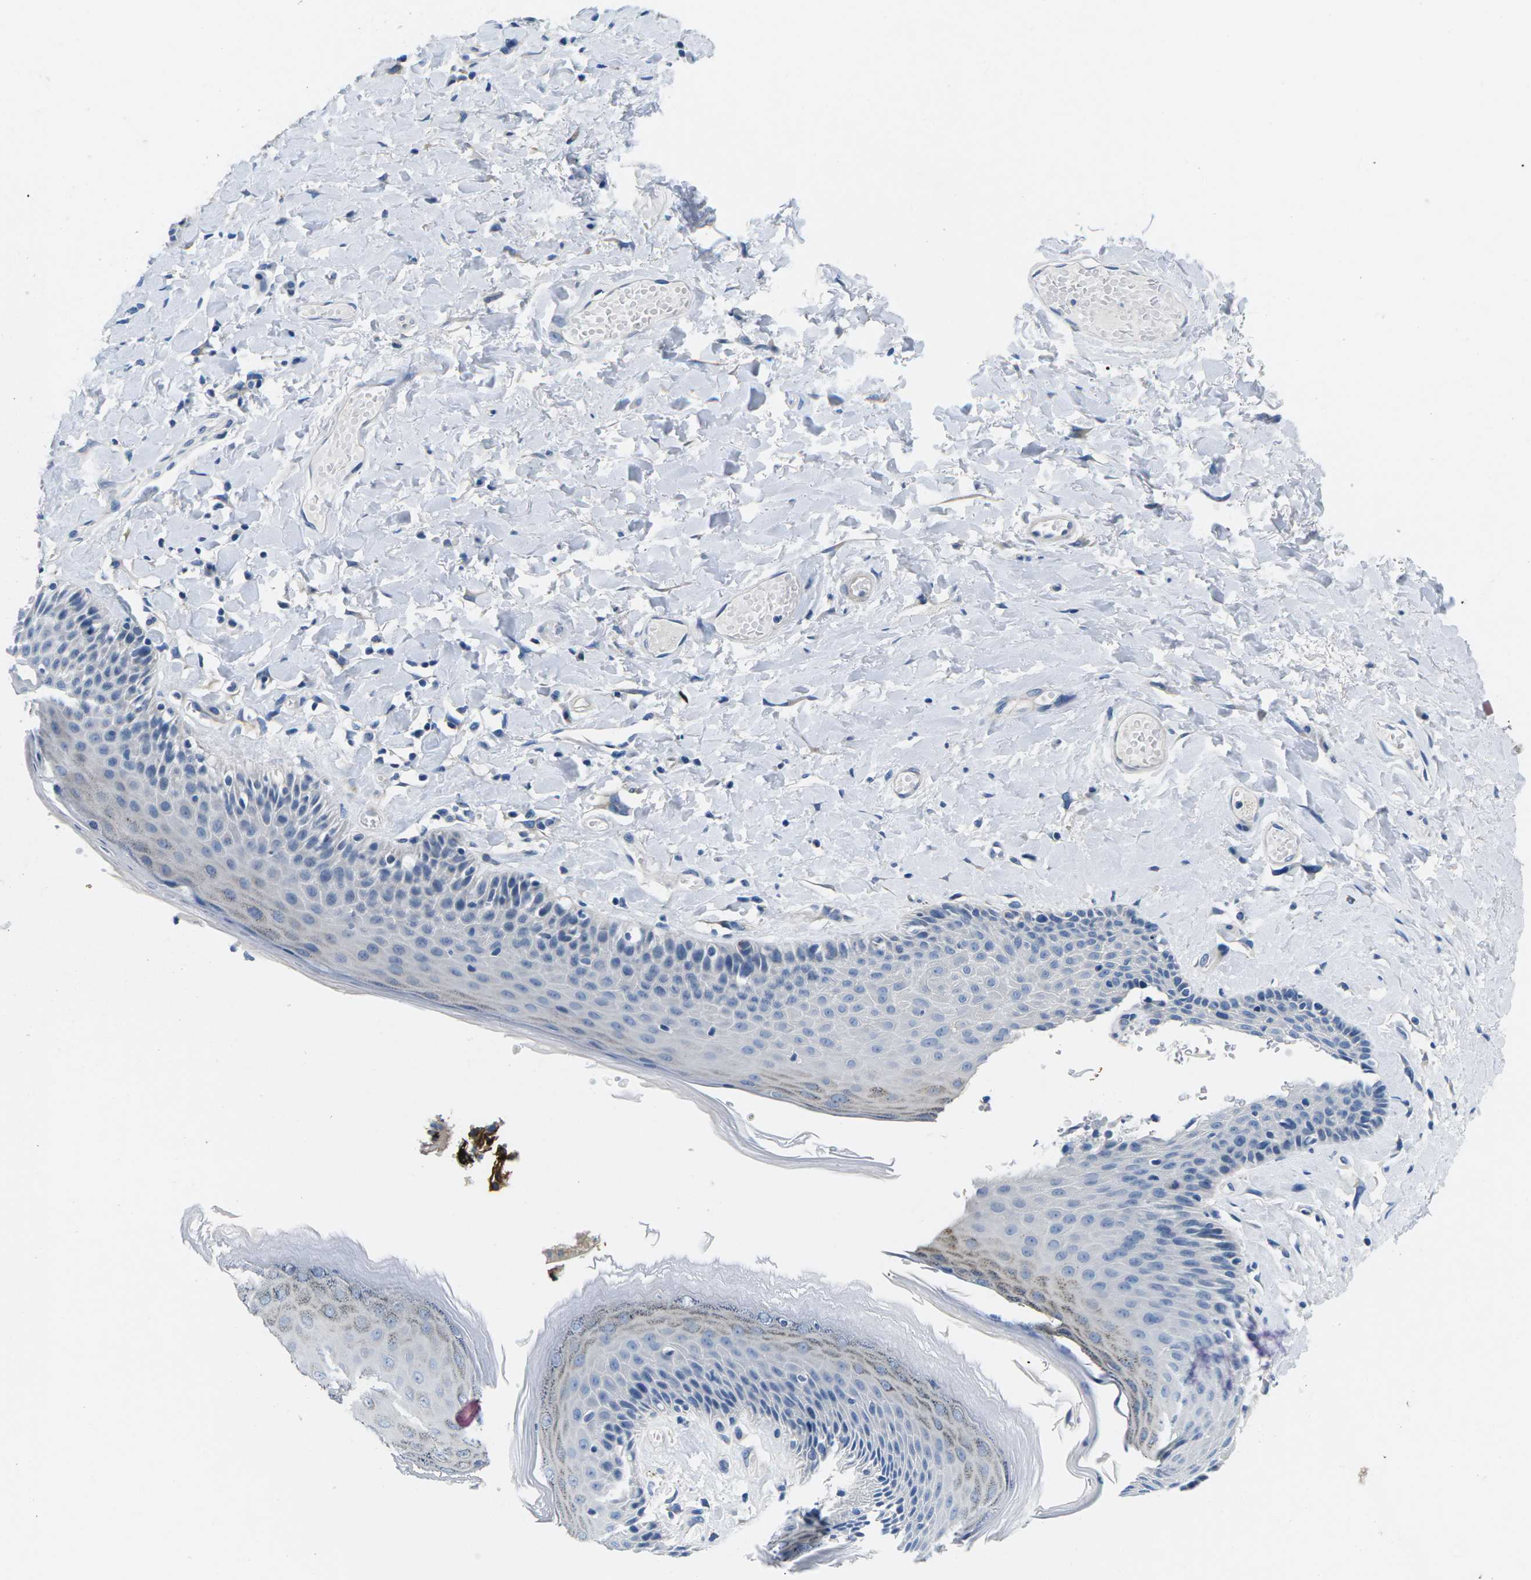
{"staining": {"intensity": "weak", "quantity": "<25%", "location": "cytoplasmic/membranous"}, "tissue": "skin", "cell_type": "Epidermal cells", "image_type": "normal", "snomed": [{"axis": "morphology", "description": "Normal tissue, NOS"}, {"axis": "topography", "description": "Anal"}], "caption": "High magnification brightfield microscopy of benign skin stained with DAB (brown) and counterstained with hematoxylin (blue): epidermal cells show no significant staining. (DAB (3,3'-diaminobenzidine) immunohistochemistry (IHC) visualized using brightfield microscopy, high magnification).", "gene": "TSPAN2", "patient": {"sex": "male", "age": 69}}